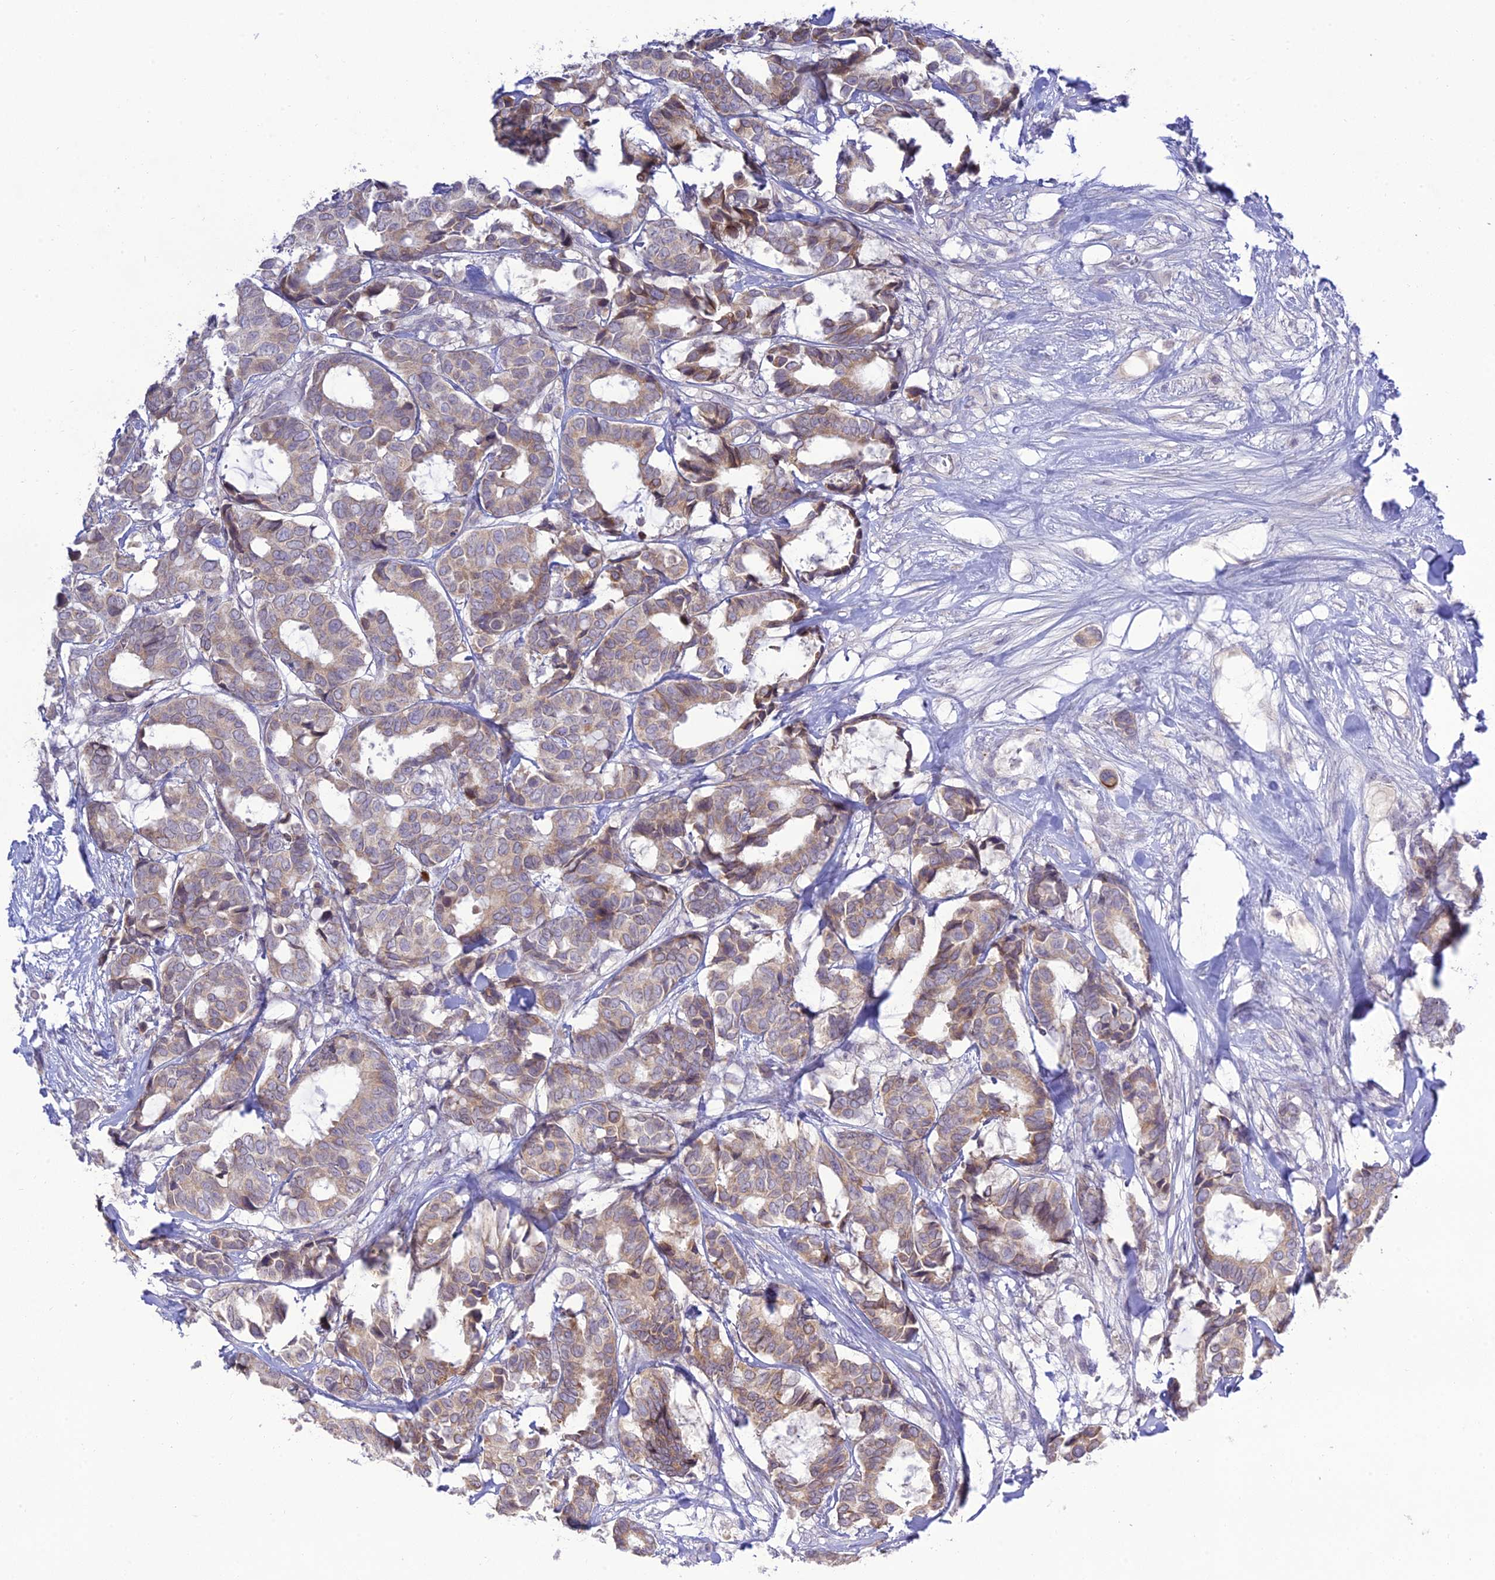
{"staining": {"intensity": "weak", "quantity": ">75%", "location": "cytoplasmic/membranous"}, "tissue": "breast cancer", "cell_type": "Tumor cells", "image_type": "cancer", "snomed": [{"axis": "morphology", "description": "Duct carcinoma"}, {"axis": "topography", "description": "Breast"}], "caption": "Brown immunohistochemical staining in breast infiltrating ductal carcinoma demonstrates weak cytoplasmic/membranous staining in approximately >75% of tumor cells.", "gene": "TMEM40", "patient": {"sex": "female", "age": 87}}